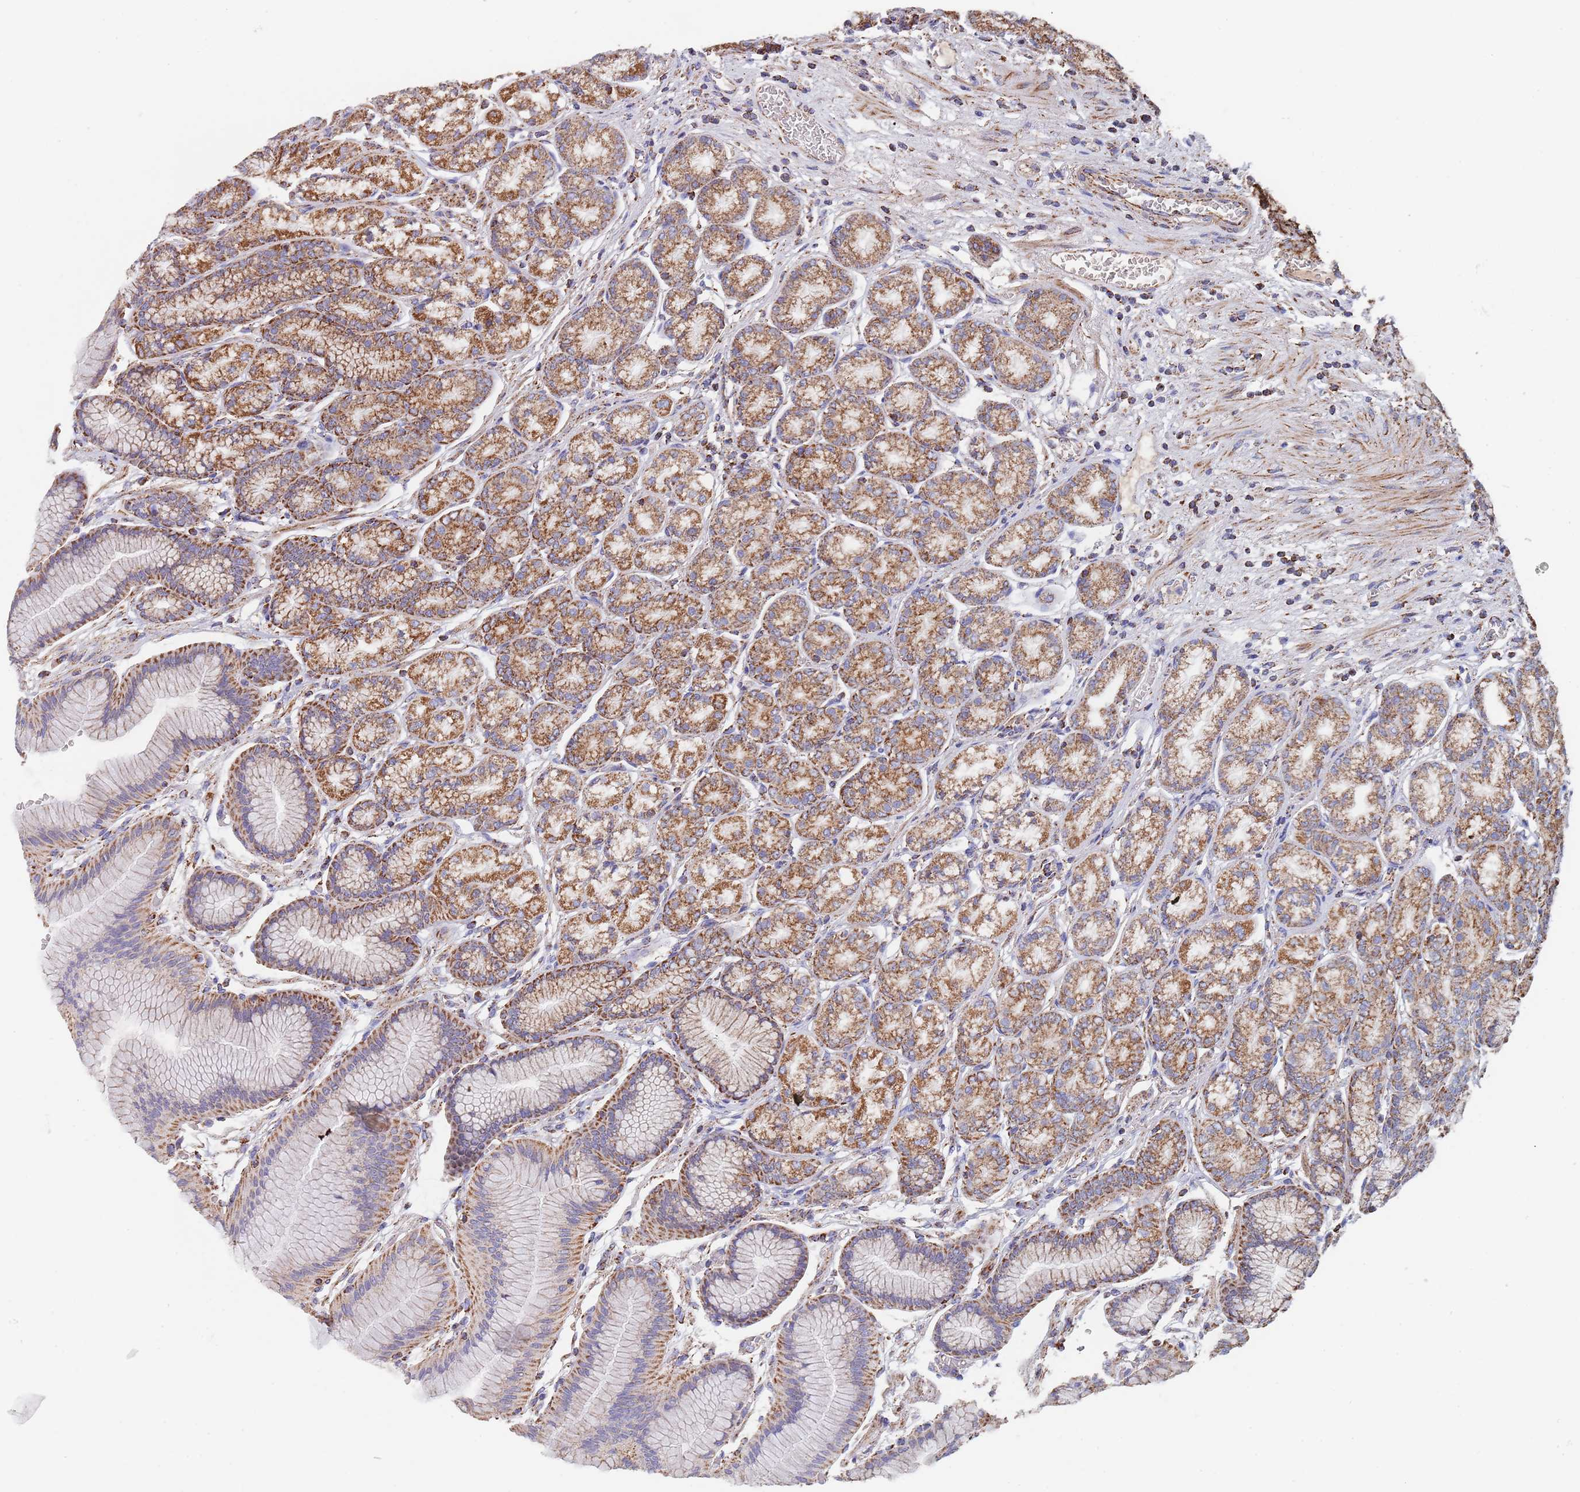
{"staining": {"intensity": "strong", "quantity": "25%-75%", "location": "cytoplasmic/membranous"}, "tissue": "stomach", "cell_type": "Glandular cells", "image_type": "normal", "snomed": [{"axis": "morphology", "description": "Normal tissue, NOS"}, {"axis": "morphology", "description": "Adenocarcinoma, NOS"}, {"axis": "morphology", "description": "Adenocarcinoma, High grade"}, {"axis": "topography", "description": "Stomach, upper"}, {"axis": "topography", "description": "Stomach"}], "caption": "About 25%-75% of glandular cells in unremarkable human stomach display strong cytoplasmic/membranous protein expression as visualized by brown immunohistochemical staining.", "gene": "PGP", "patient": {"sex": "female", "age": 65}}